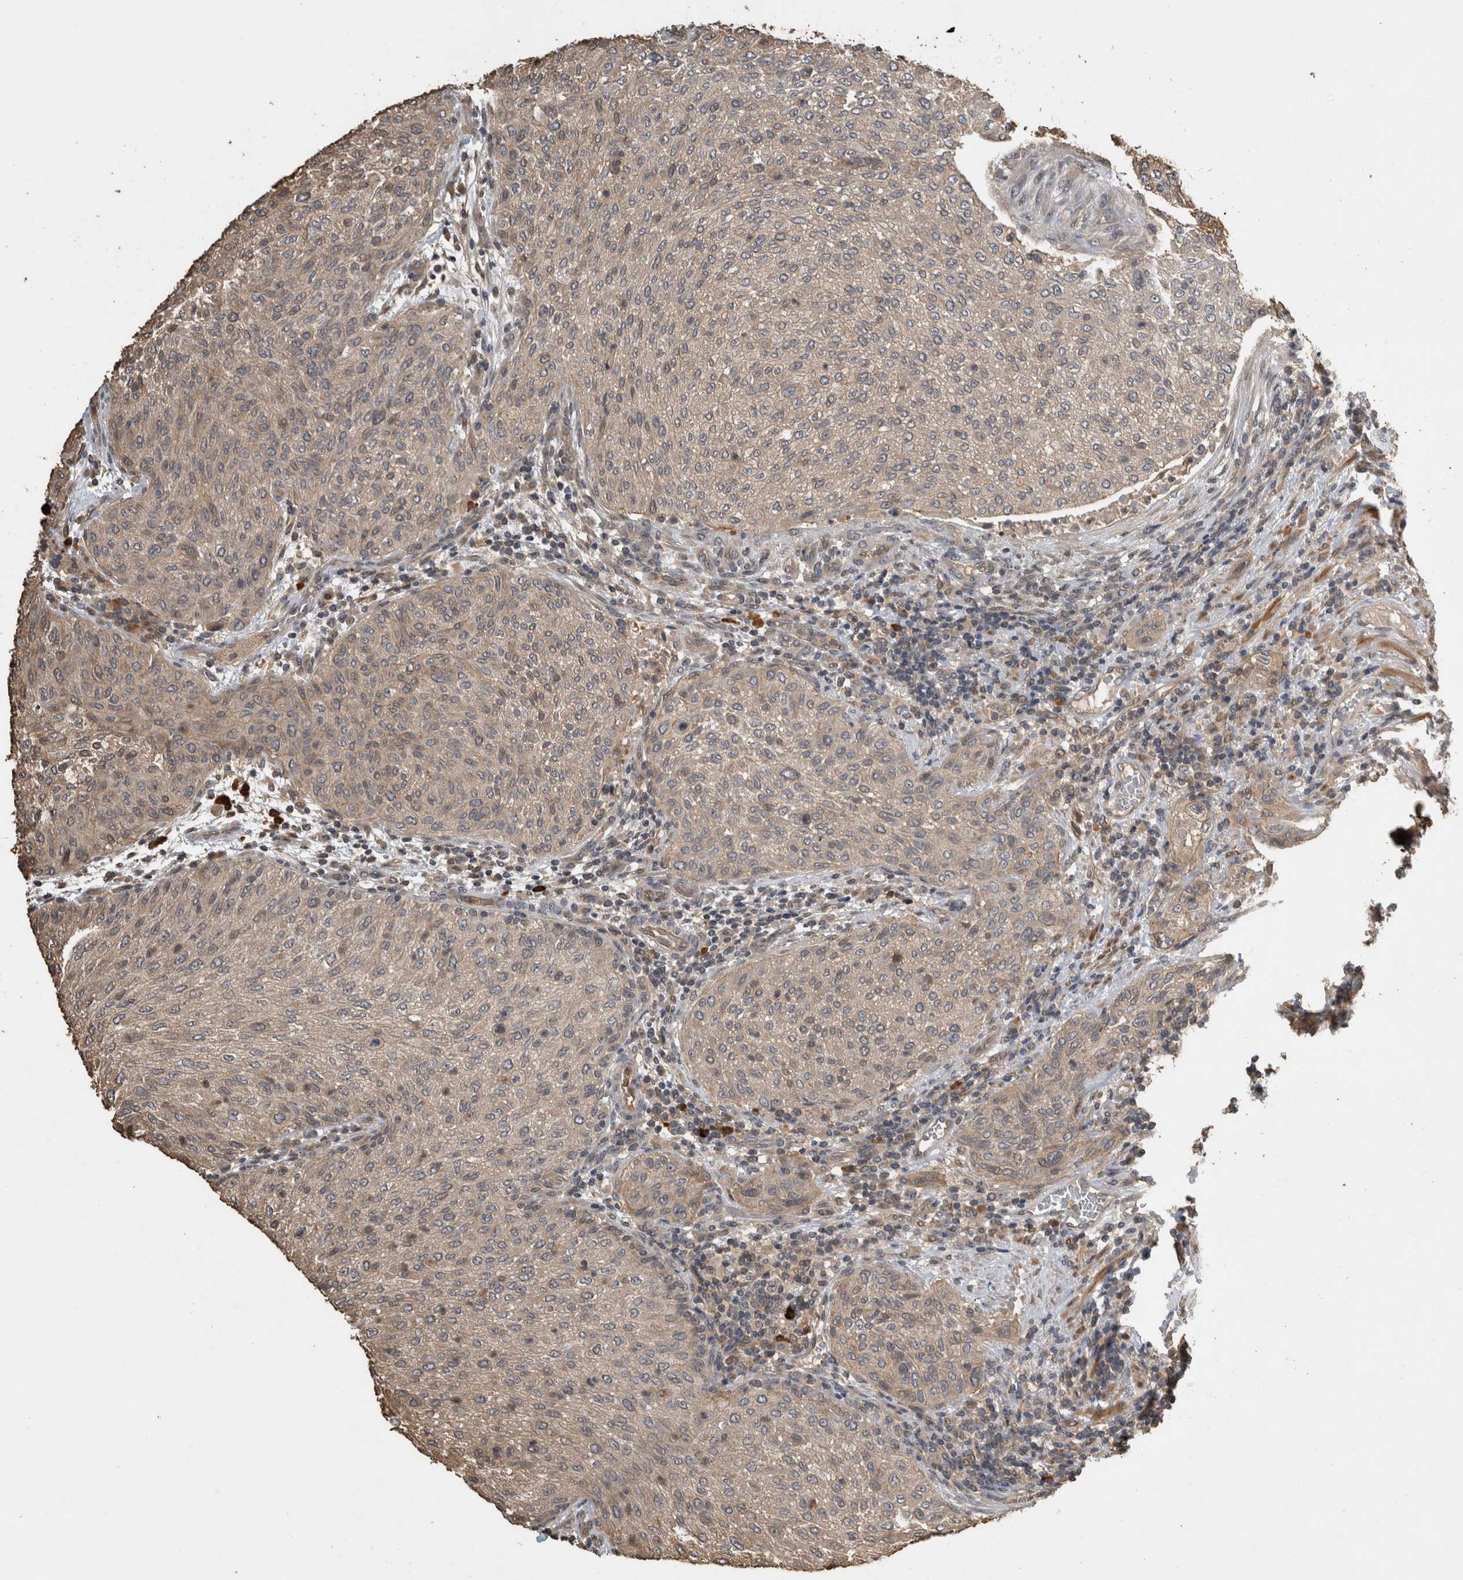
{"staining": {"intensity": "weak", "quantity": ">75%", "location": "cytoplasmic/membranous"}, "tissue": "urothelial cancer", "cell_type": "Tumor cells", "image_type": "cancer", "snomed": [{"axis": "morphology", "description": "Urothelial carcinoma, Low grade"}, {"axis": "morphology", "description": "Urothelial carcinoma, High grade"}, {"axis": "topography", "description": "Urinary bladder"}], "caption": "Urothelial cancer stained for a protein displays weak cytoplasmic/membranous positivity in tumor cells.", "gene": "RHPN1", "patient": {"sex": "male", "age": 35}}